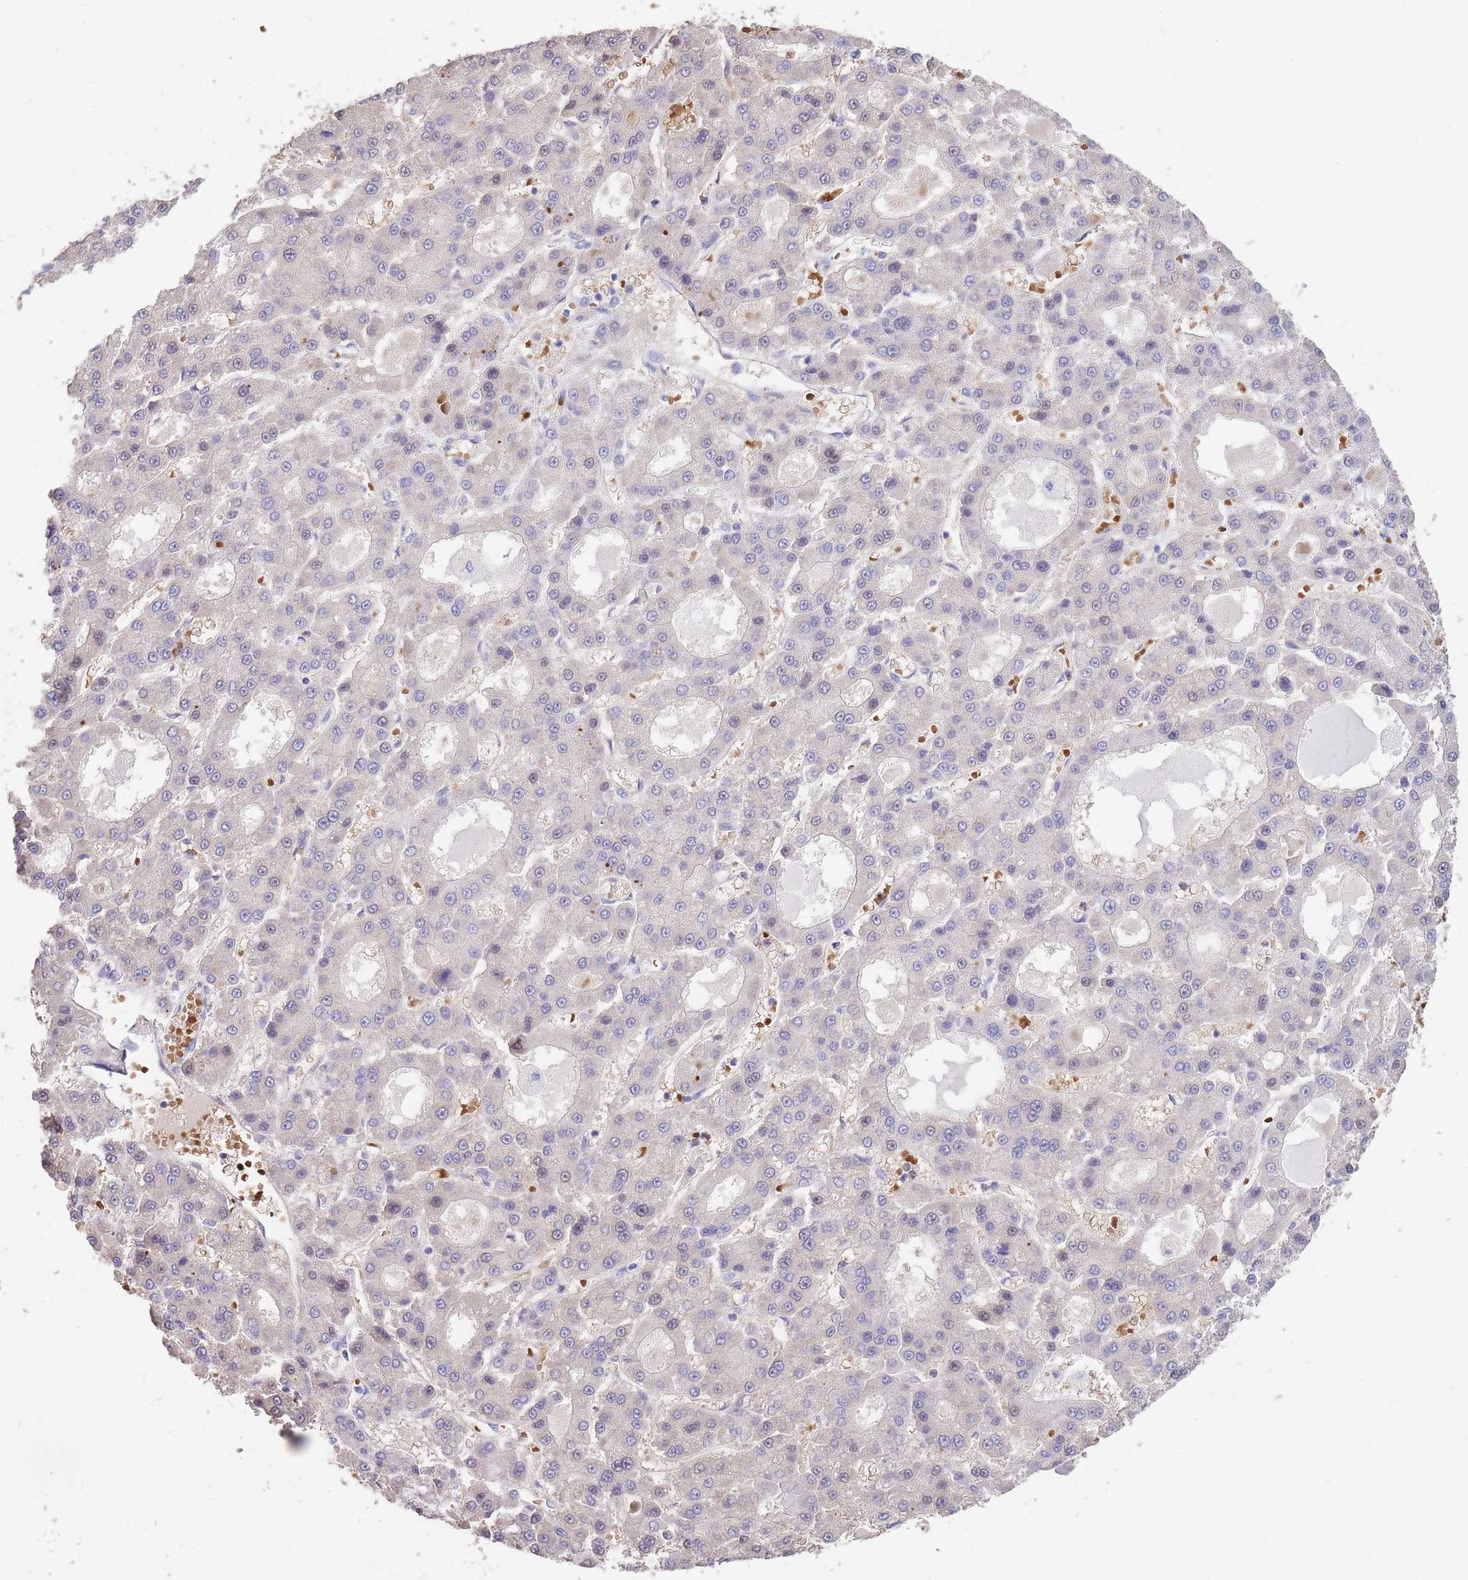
{"staining": {"intensity": "negative", "quantity": "none", "location": "none"}, "tissue": "liver cancer", "cell_type": "Tumor cells", "image_type": "cancer", "snomed": [{"axis": "morphology", "description": "Carcinoma, Hepatocellular, NOS"}, {"axis": "topography", "description": "Liver"}], "caption": "The micrograph demonstrates no staining of tumor cells in liver hepatocellular carcinoma. (Immunohistochemistry, brightfield microscopy, high magnification).", "gene": "ANKRD53", "patient": {"sex": "male", "age": 70}}